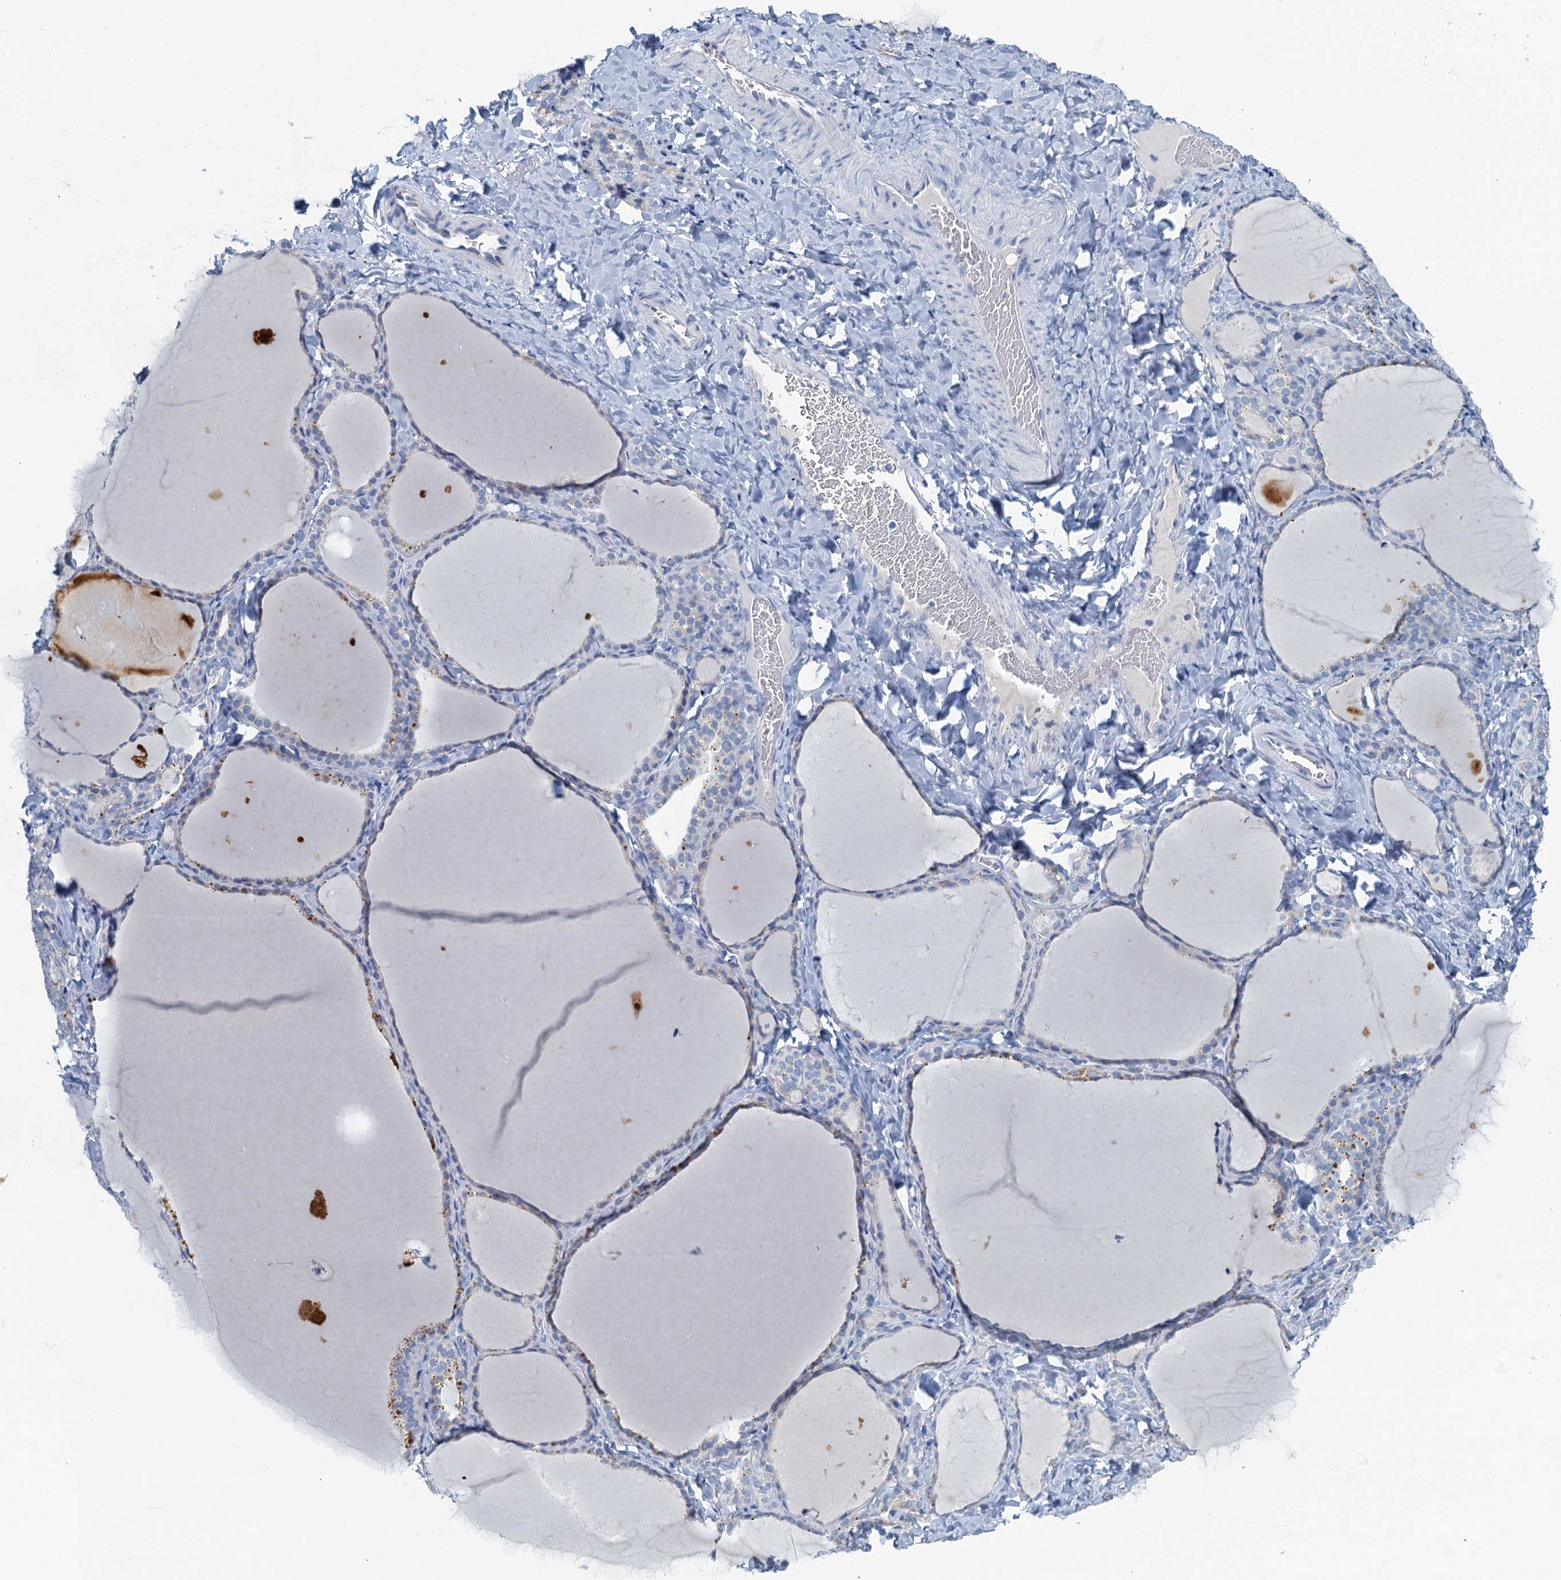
{"staining": {"intensity": "moderate", "quantity": "<25%", "location": "cytoplasmic/membranous"}, "tissue": "thyroid gland", "cell_type": "Glandular cells", "image_type": "normal", "snomed": [{"axis": "morphology", "description": "Normal tissue, NOS"}, {"axis": "topography", "description": "Thyroid gland"}], "caption": "A high-resolution image shows immunohistochemistry staining of unremarkable thyroid gland, which shows moderate cytoplasmic/membranous positivity in approximately <25% of glandular cells.", "gene": "LYPD3", "patient": {"sex": "female", "age": 22}}